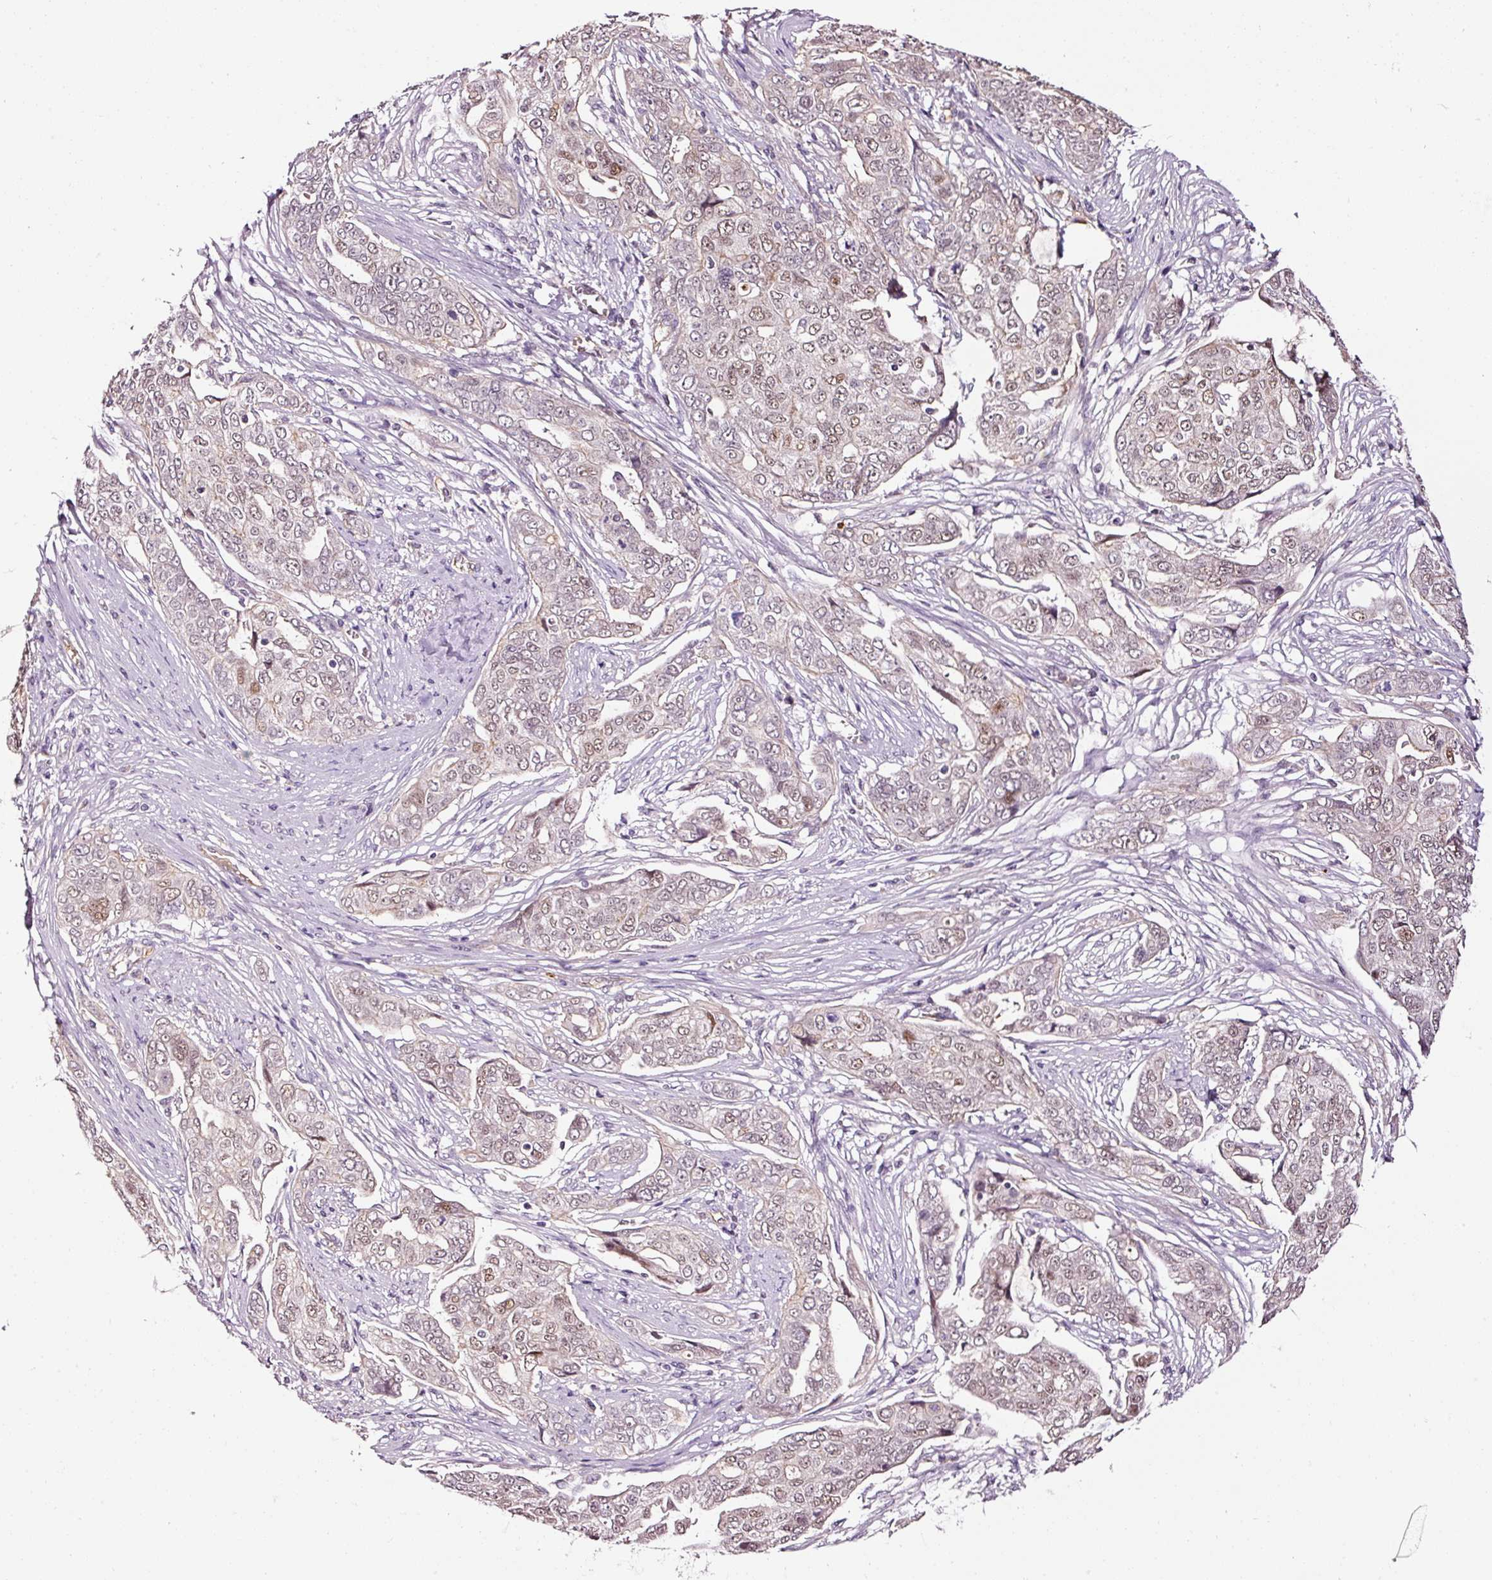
{"staining": {"intensity": "weak", "quantity": "25%-75%", "location": "nuclear"}, "tissue": "ovarian cancer", "cell_type": "Tumor cells", "image_type": "cancer", "snomed": [{"axis": "morphology", "description": "Carcinoma, endometroid"}, {"axis": "topography", "description": "Ovary"}], "caption": "There is low levels of weak nuclear expression in tumor cells of ovarian cancer (endometroid carcinoma), as demonstrated by immunohistochemical staining (brown color).", "gene": "ABCB4", "patient": {"sex": "female", "age": 70}}